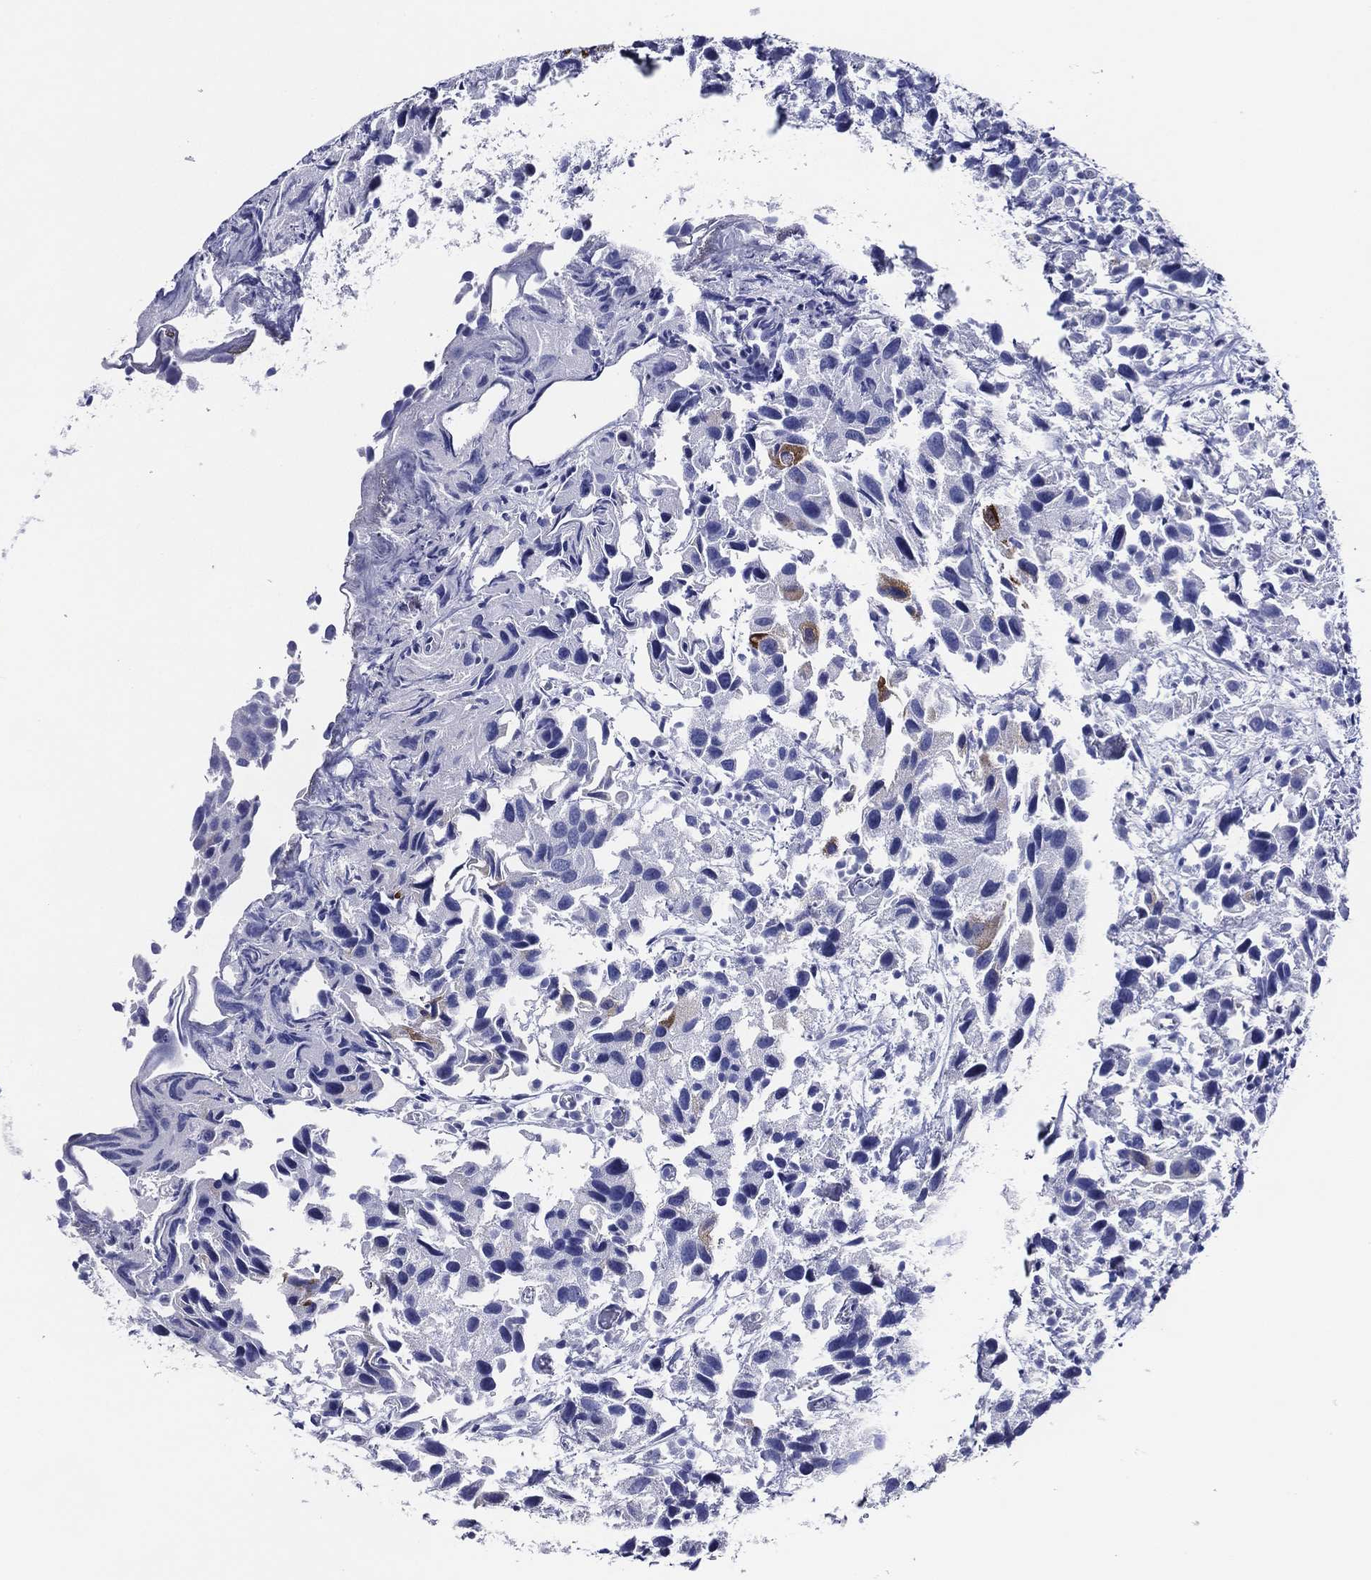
{"staining": {"intensity": "negative", "quantity": "none", "location": "none"}, "tissue": "urothelial cancer", "cell_type": "Tumor cells", "image_type": "cancer", "snomed": [{"axis": "morphology", "description": "Urothelial carcinoma, High grade"}, {"axis": "topography", "description": "Urinary bladder"}], "caption": "Image shows no protein staining in tumor cells of urothelial carcinoma (high-grade) tissue.", "gene": "ACE2", "patient": {"sex": "male", "age": 79}}